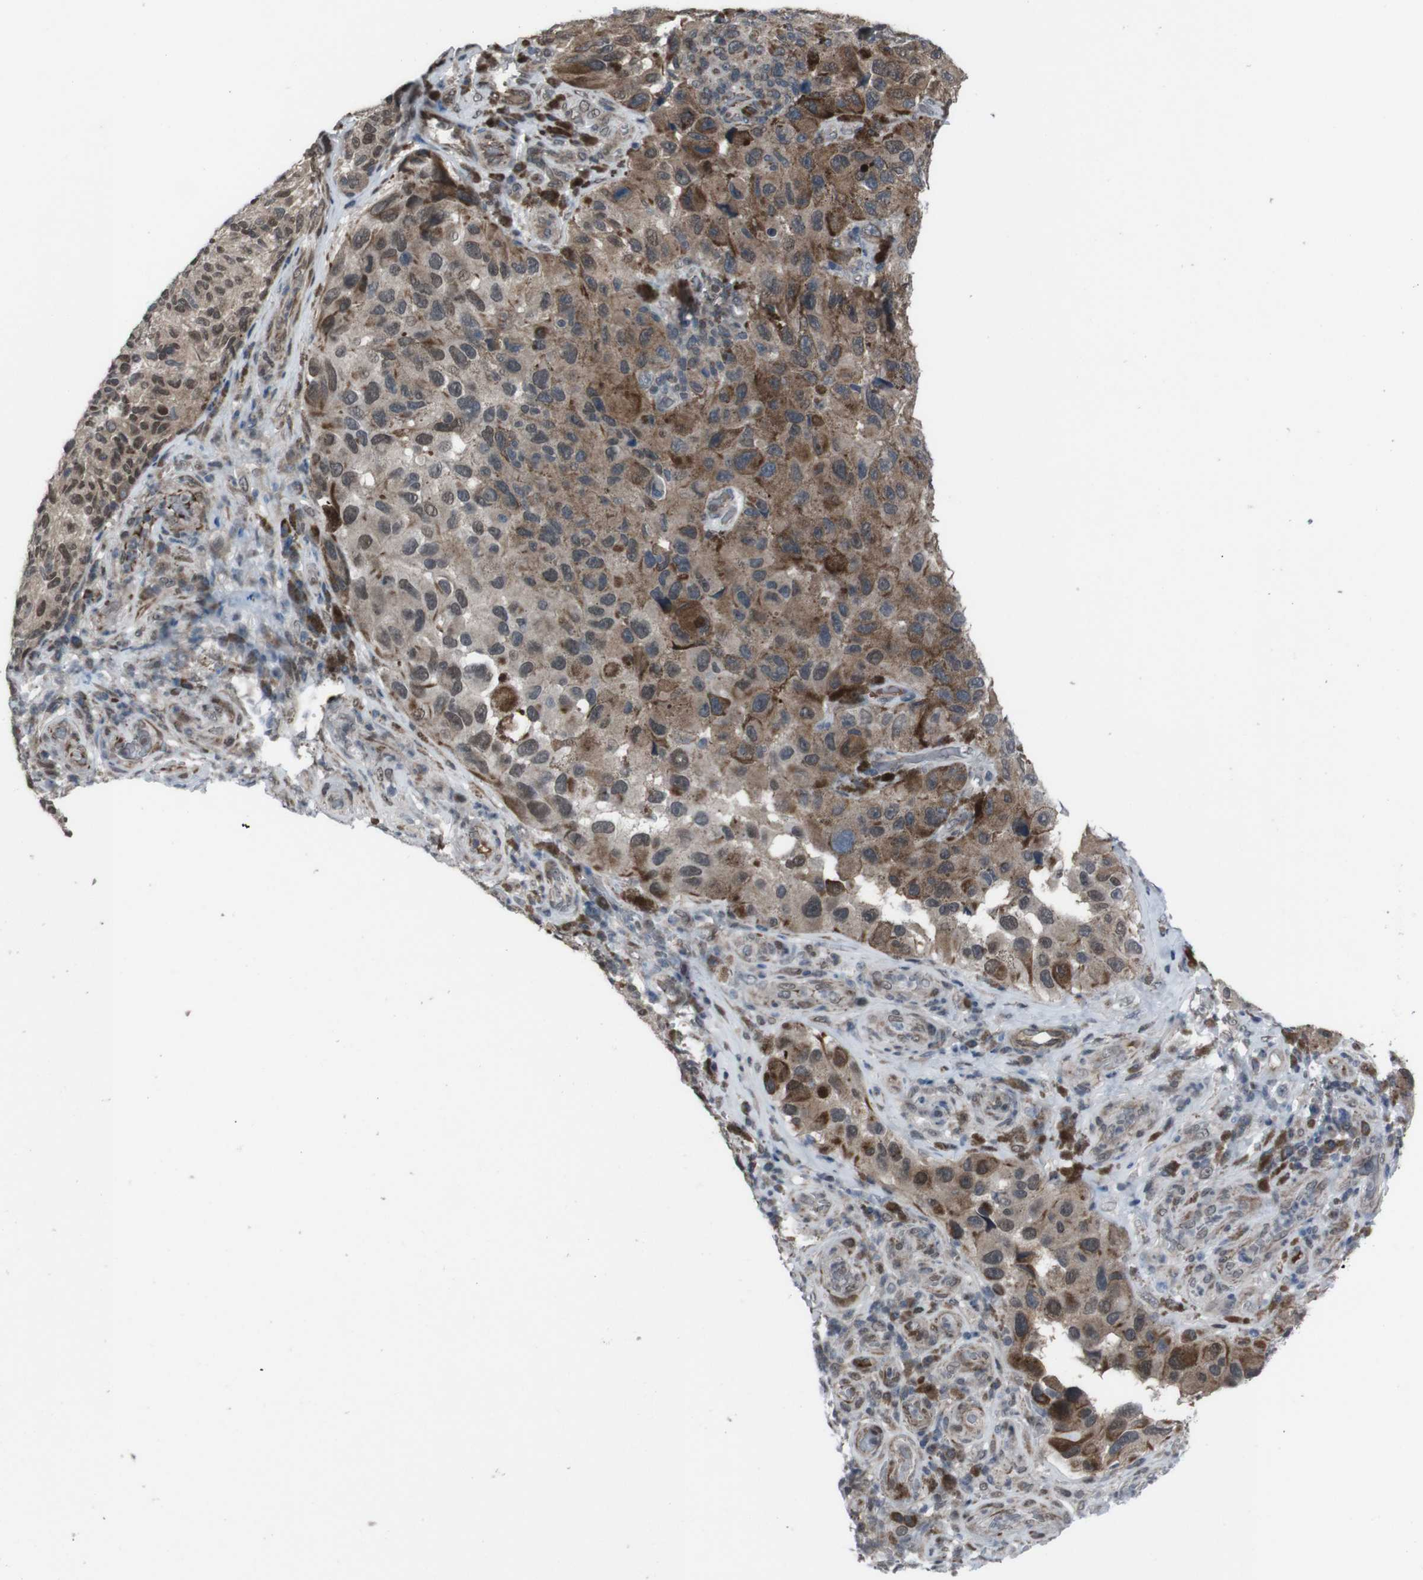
{"staining": {"intensity": "moderate", "quantity": ">75%", "location": "cytoplasmic/membranous"}, "tissue": "melanoma", "cell_type": "Tumor cells", "image_type": "cancer", "snomed": [{"axis": "morphology", "description": "Malignant melanoma, NOS"}, {"axis": "topography", "description": "Skin"}], "caption": "Melanoma stained with a protein marker exhibits moderate staining in tumor cells.", "gene": "SS18L1", "patient": {"sex": "female", "age": 73}}